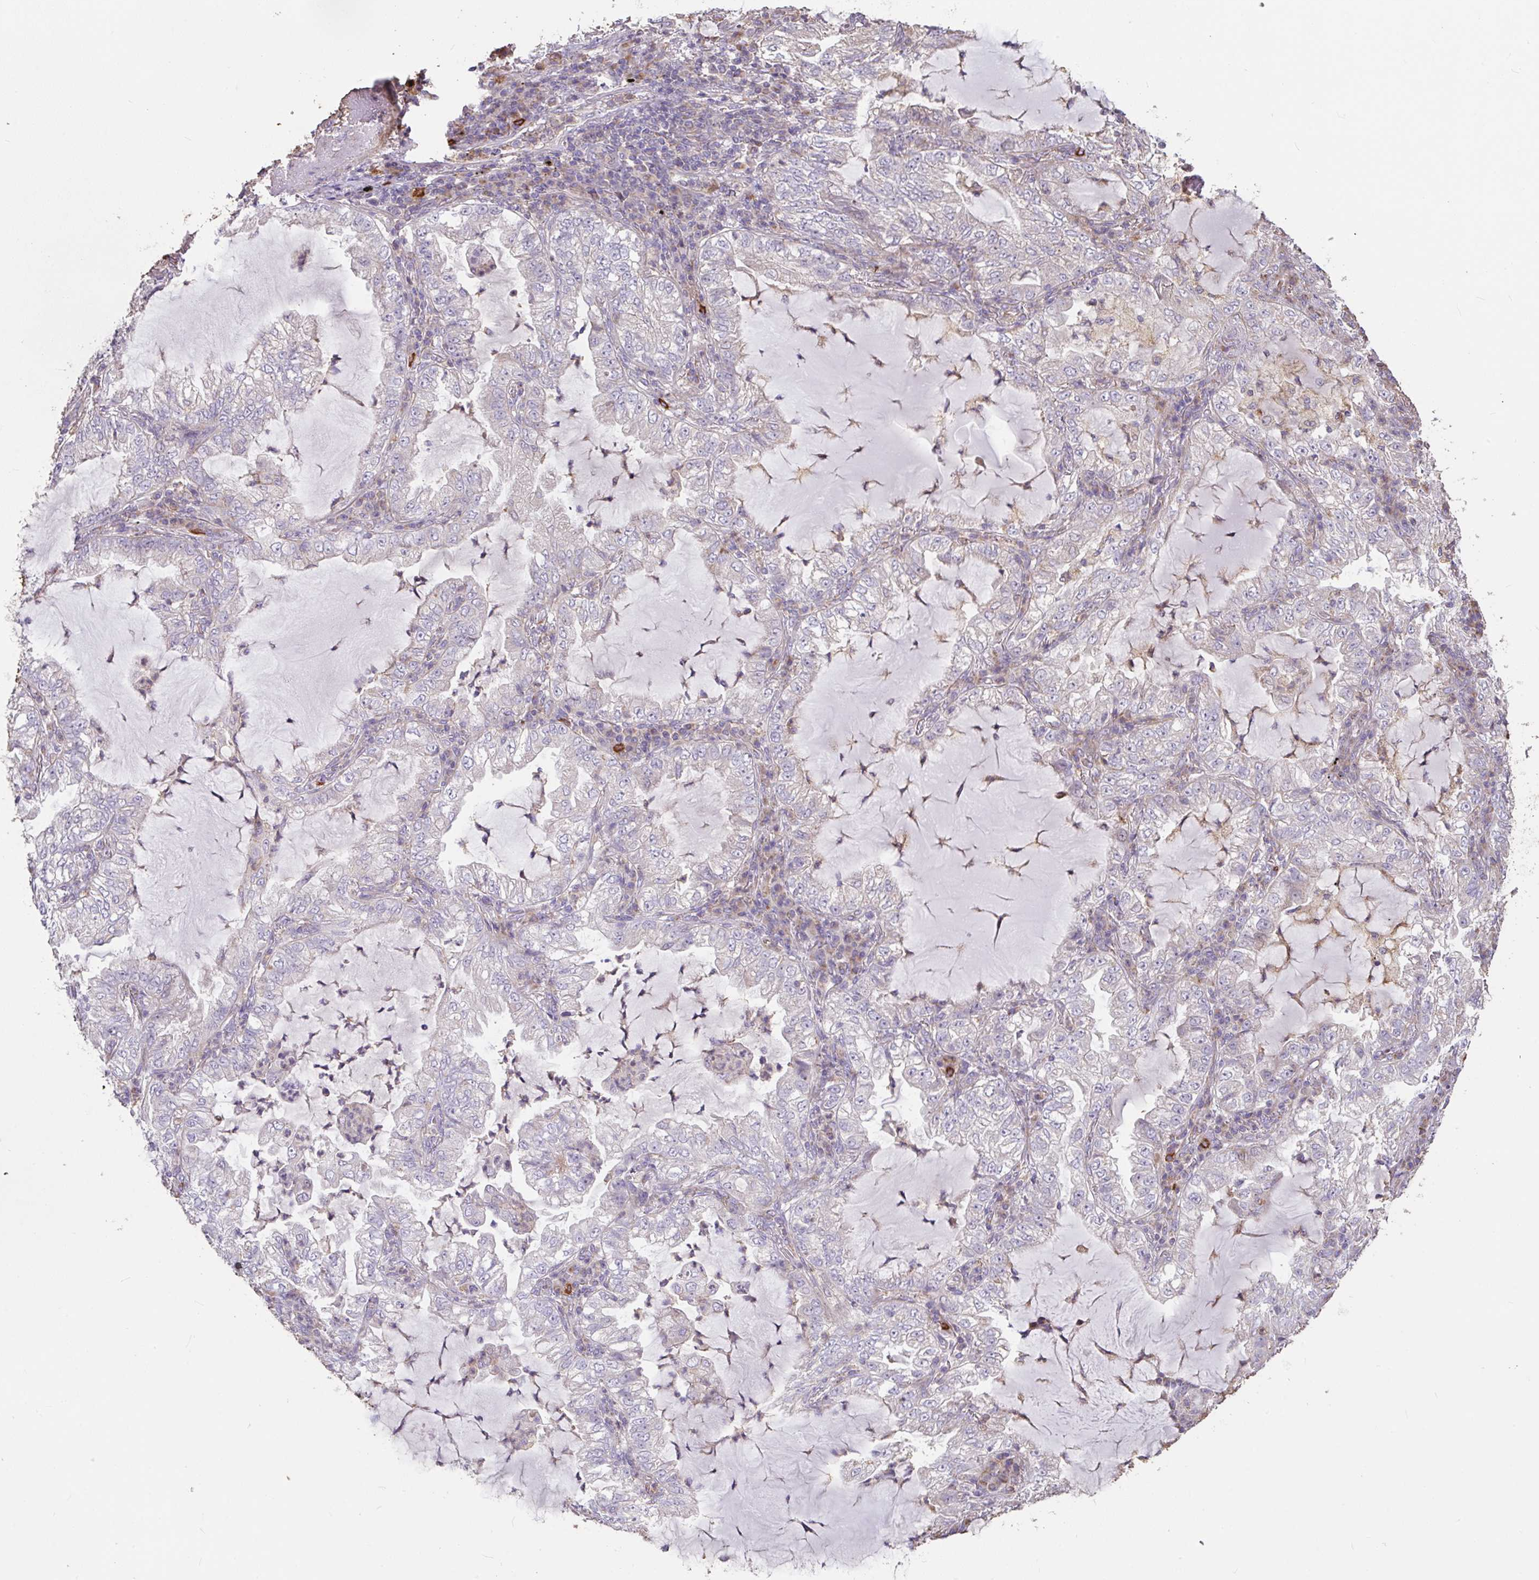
{"staining": {"intensity": "negative", "quantity": "none", "location": "none"}, "tissue": "lung cancer", "cell_type": "Tumor cells", "image_type": "cancer", "snomed": [{"axis": "morphology", "description": "Adenocarcinoma, NOS"}, {"axis": "topography", "description": "Lung"}], "caption": "This is a image of immunohistochemistry (IHC) staining of lung cancer, which shows no positivity in tumor cells.", "gene": "FCER1A", "patient": {"sex": "female", "age": 73}}